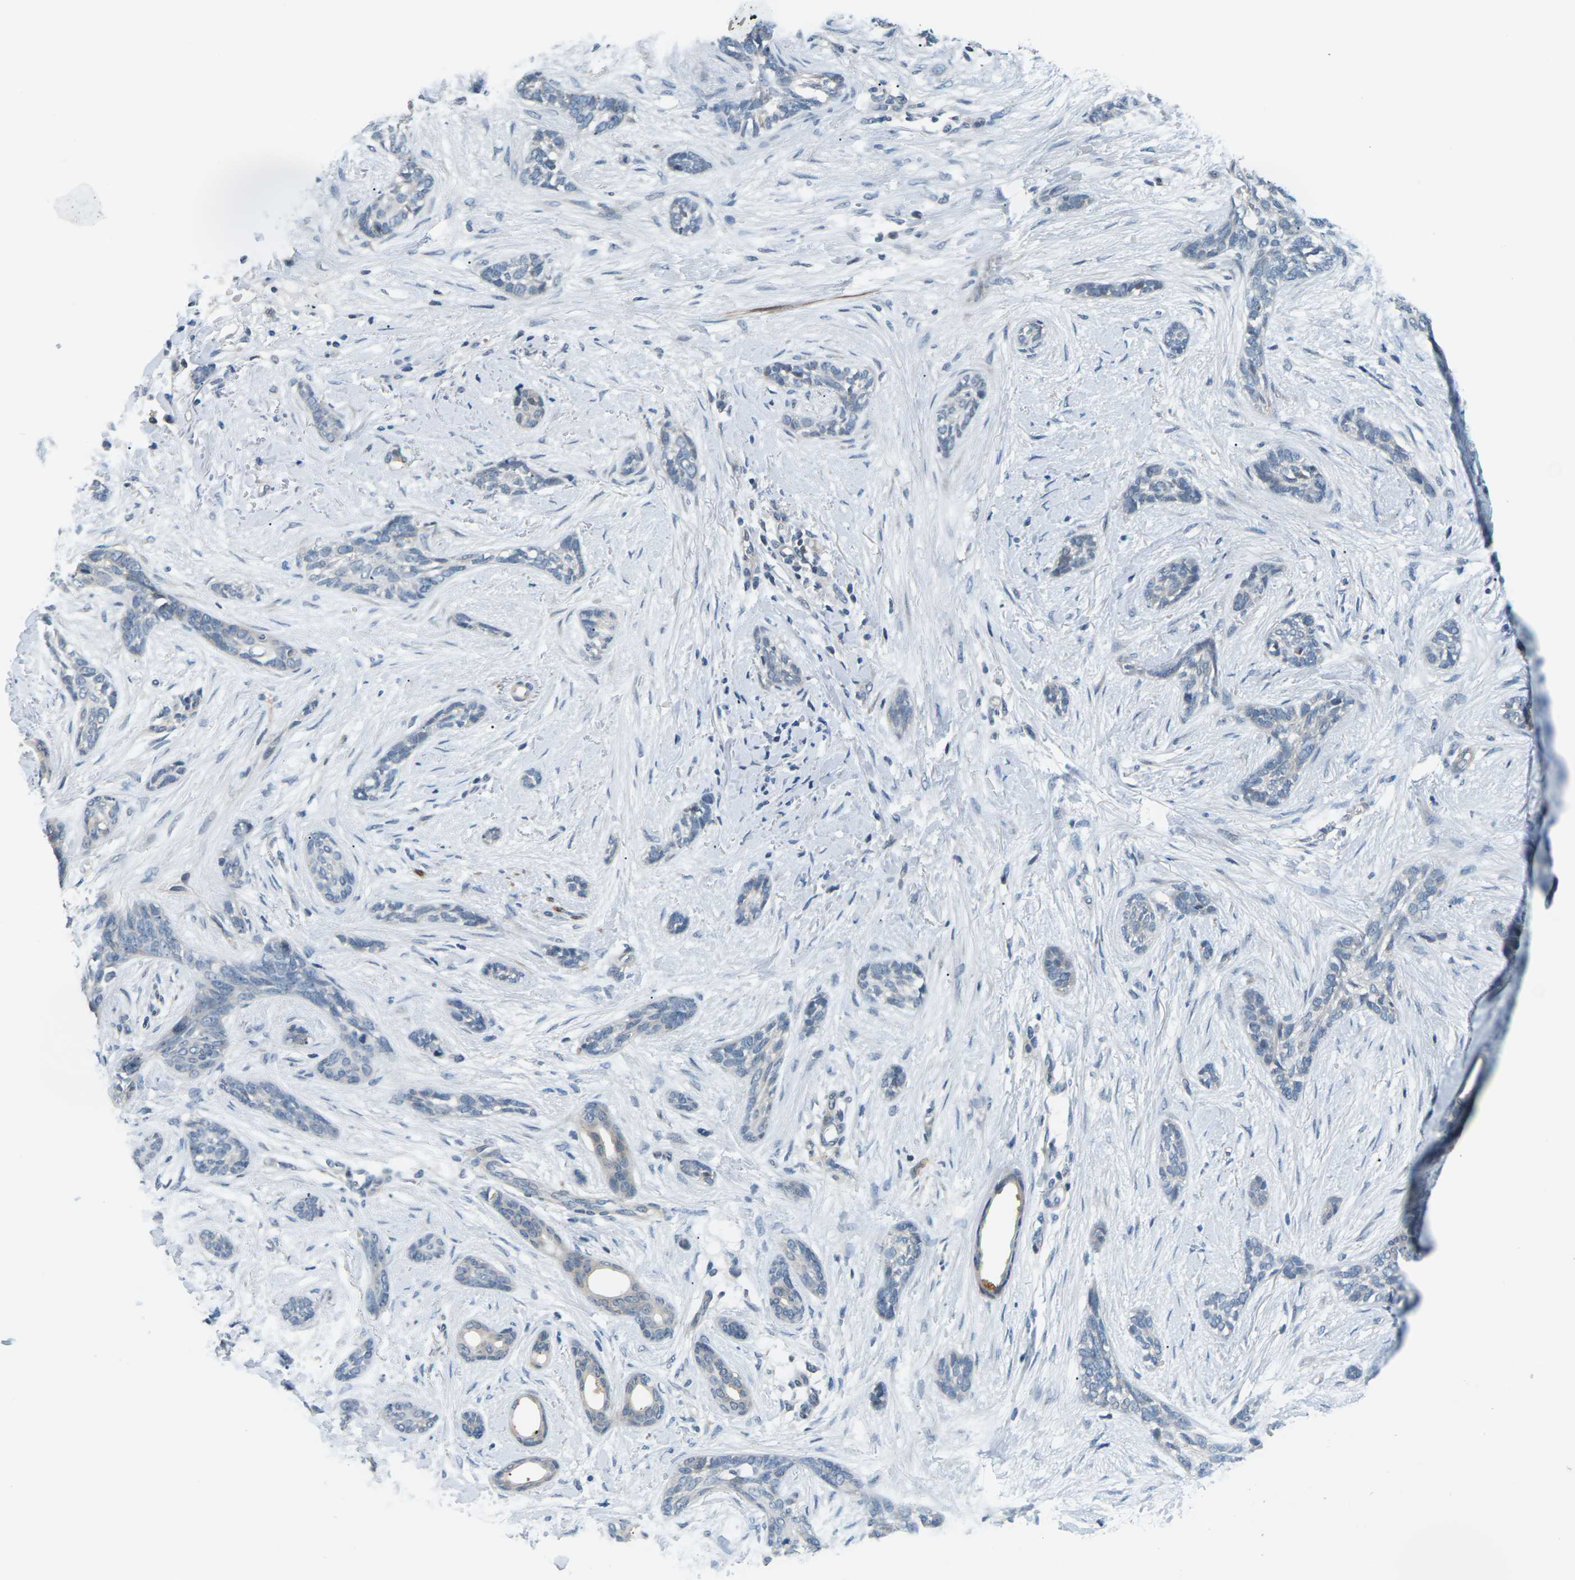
{"staining": {"intensity": "negative", "quantity": "none", "location": "none"}, "tissue": "skin cancer", "cell_type": "Tumor cells", "image_type": "cancer", "snomed": [{"axis": "morphology", "description": "Basal cell carcinoma"}, {"axis": "morphology", "description": "Adnexal tumor, benign"}, {"axis": "topography", "description": "Skin"}], "caption": "High power microscopy image of an immunohistochemistry (IHC) image of benign adnexal tumor (skin), revealing no significant expression in tumor cells.", "gene": "SLC13A3", "patient": {"sex": "female", "age": 42}}